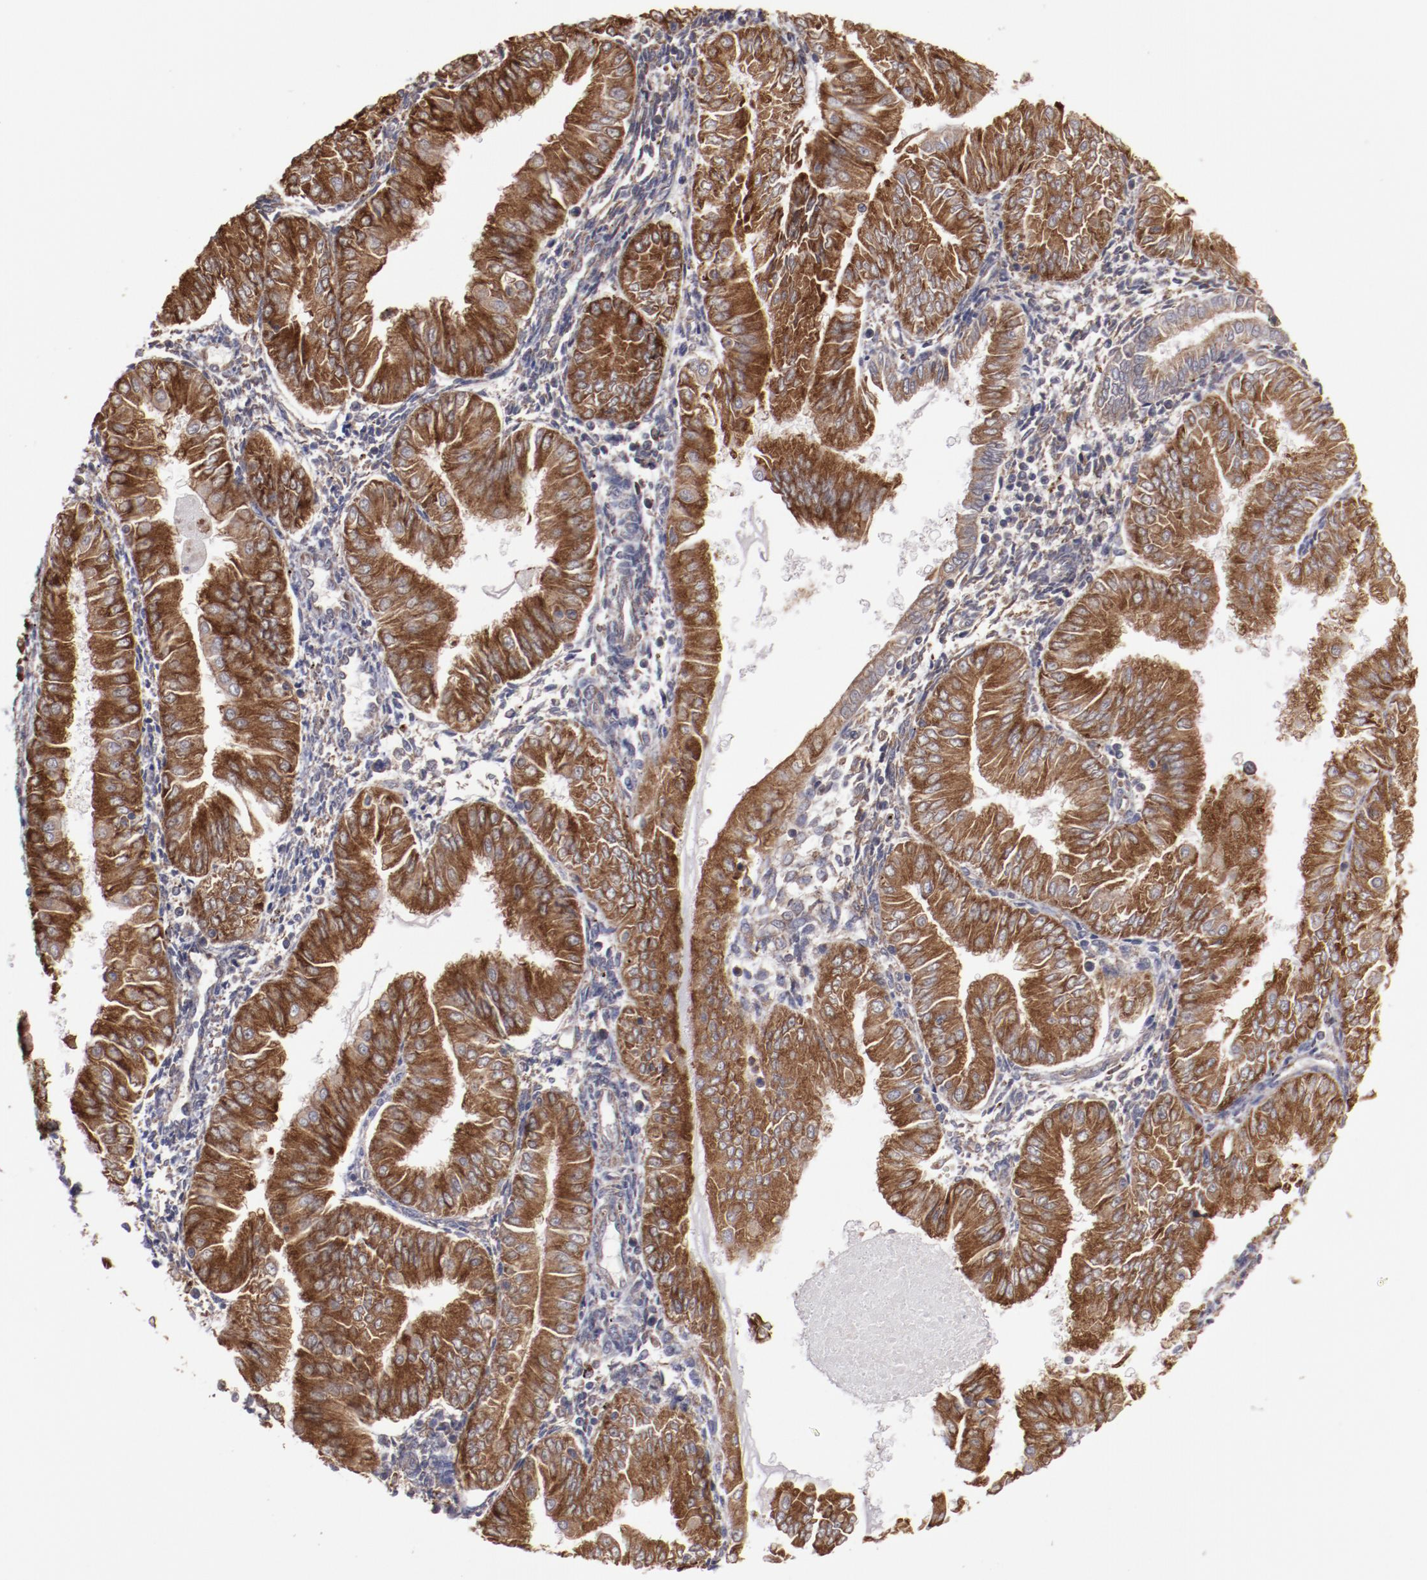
{"staining": {"intensity": "strong", "quantity": ">75%", "location": "cytoplasmic/membranous"}, "tissue": "endometrial cancer", "cell_type": "Tumor cells", "image_type": "cancer", "snomed": [{"axis": "morphology", "description": "Adenocarcinoma, NOS"}, {"axis": "topography", "description": "Endometrium"}], "caption": "High-magnification brightfield microscopy of endometrial cancer (adenocarcinoma) stained with DAB (3,3'-diaminobenzidine) (brown) and counterstained with hematoxylin (blue). tumor cells exhibit strong cytoplasmic/membranous staining is present in about>75% of cells.", "gene": "RPS4Y1", "patient": {"sex": "female", "age": 53}}